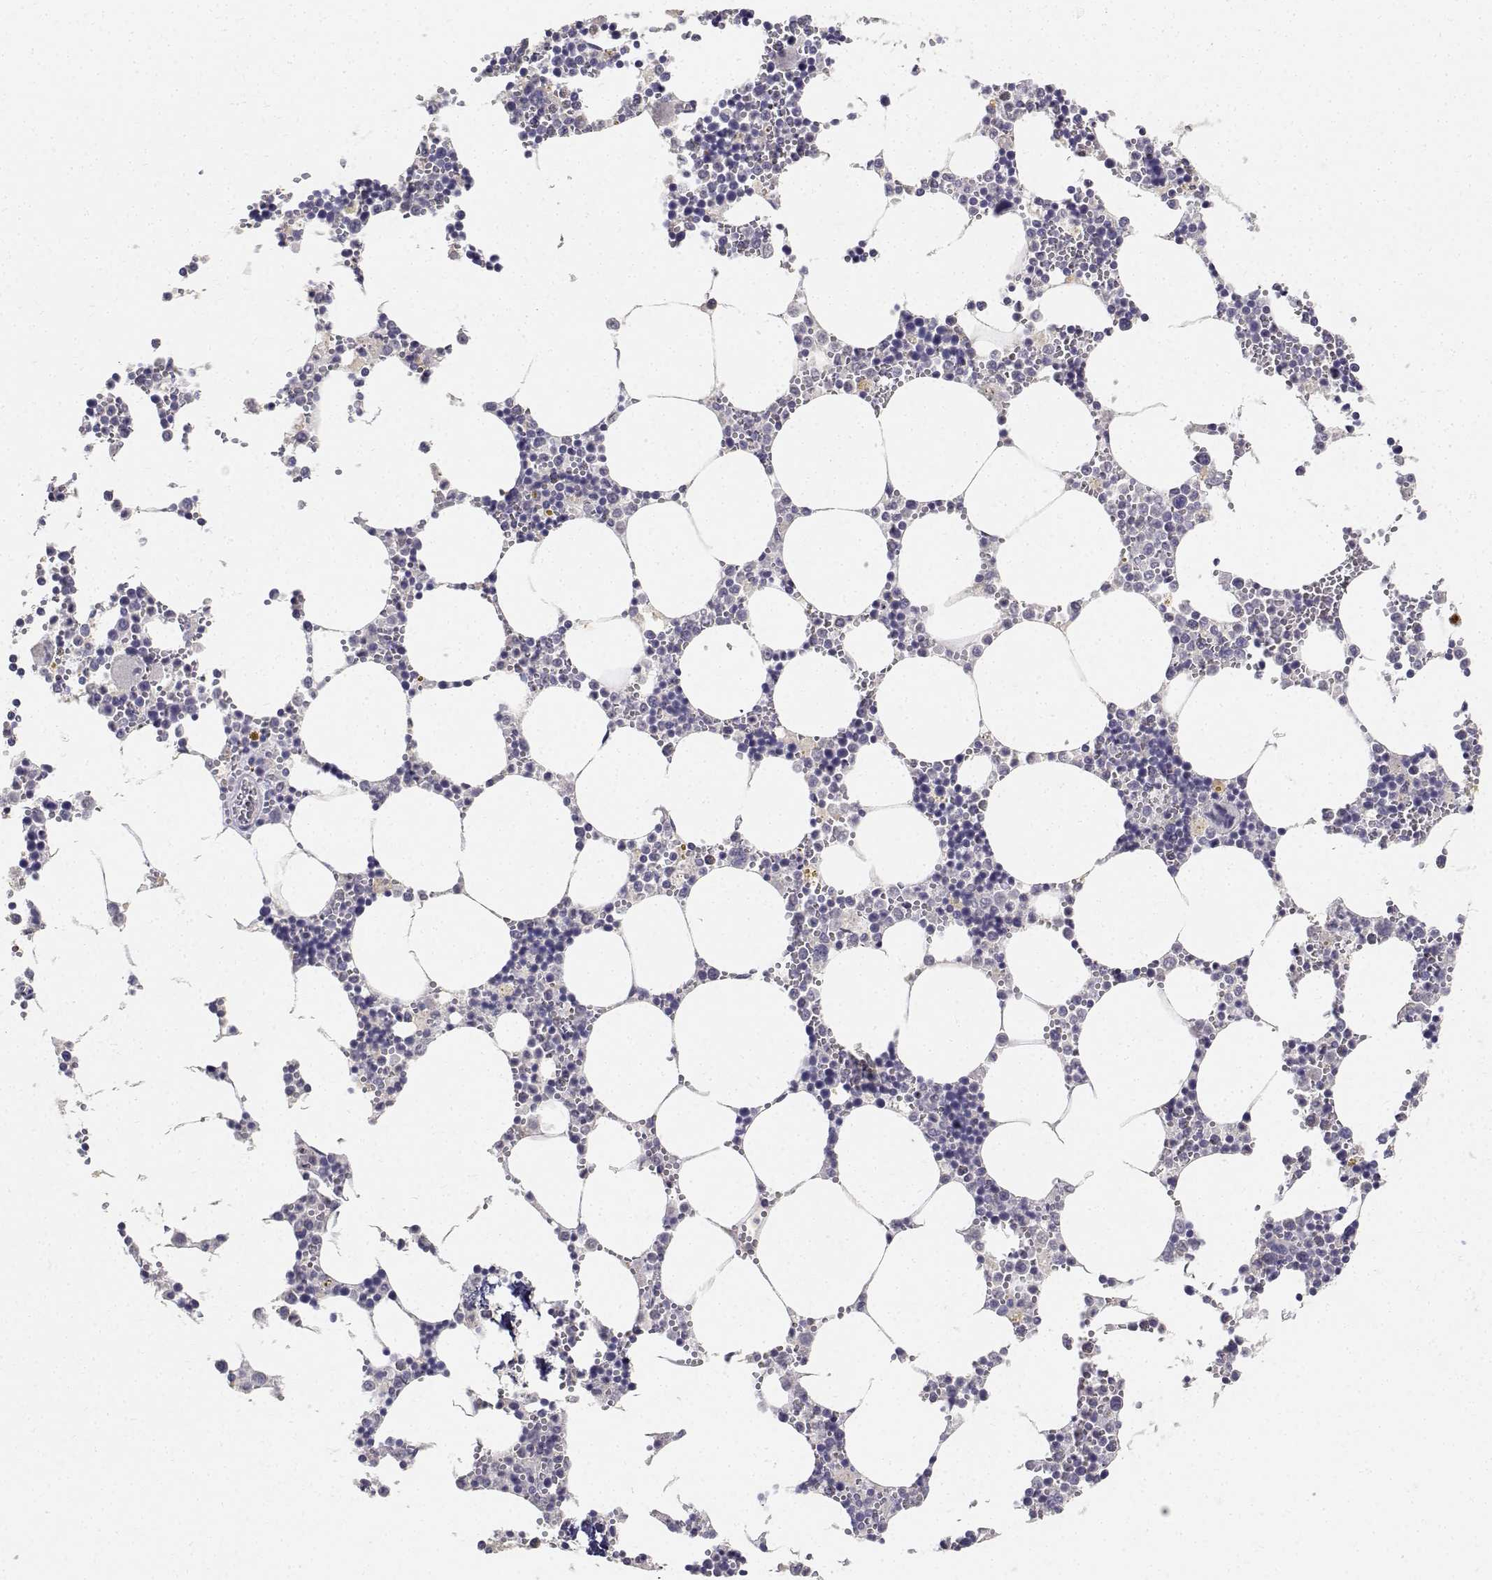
{"staining": {"intensity": "negative", "quantity": "none", "location": "none"}, "tissue": "bone marrow", "cell_type": "Hematopoietic cells", "image_type": "normal", "snomed": [{"axis": "morphology", "description": "Normal tissue, NOS"}, {"axis": "topography", "description": "Bone marrow"}], "caption": "A high-resolution image shows IHC staining of benign bone marrow, which shows no significant positivity in hematopoietic cells.", "gene": "PAEP", "patient": {"sex": "male", "age": 54}}